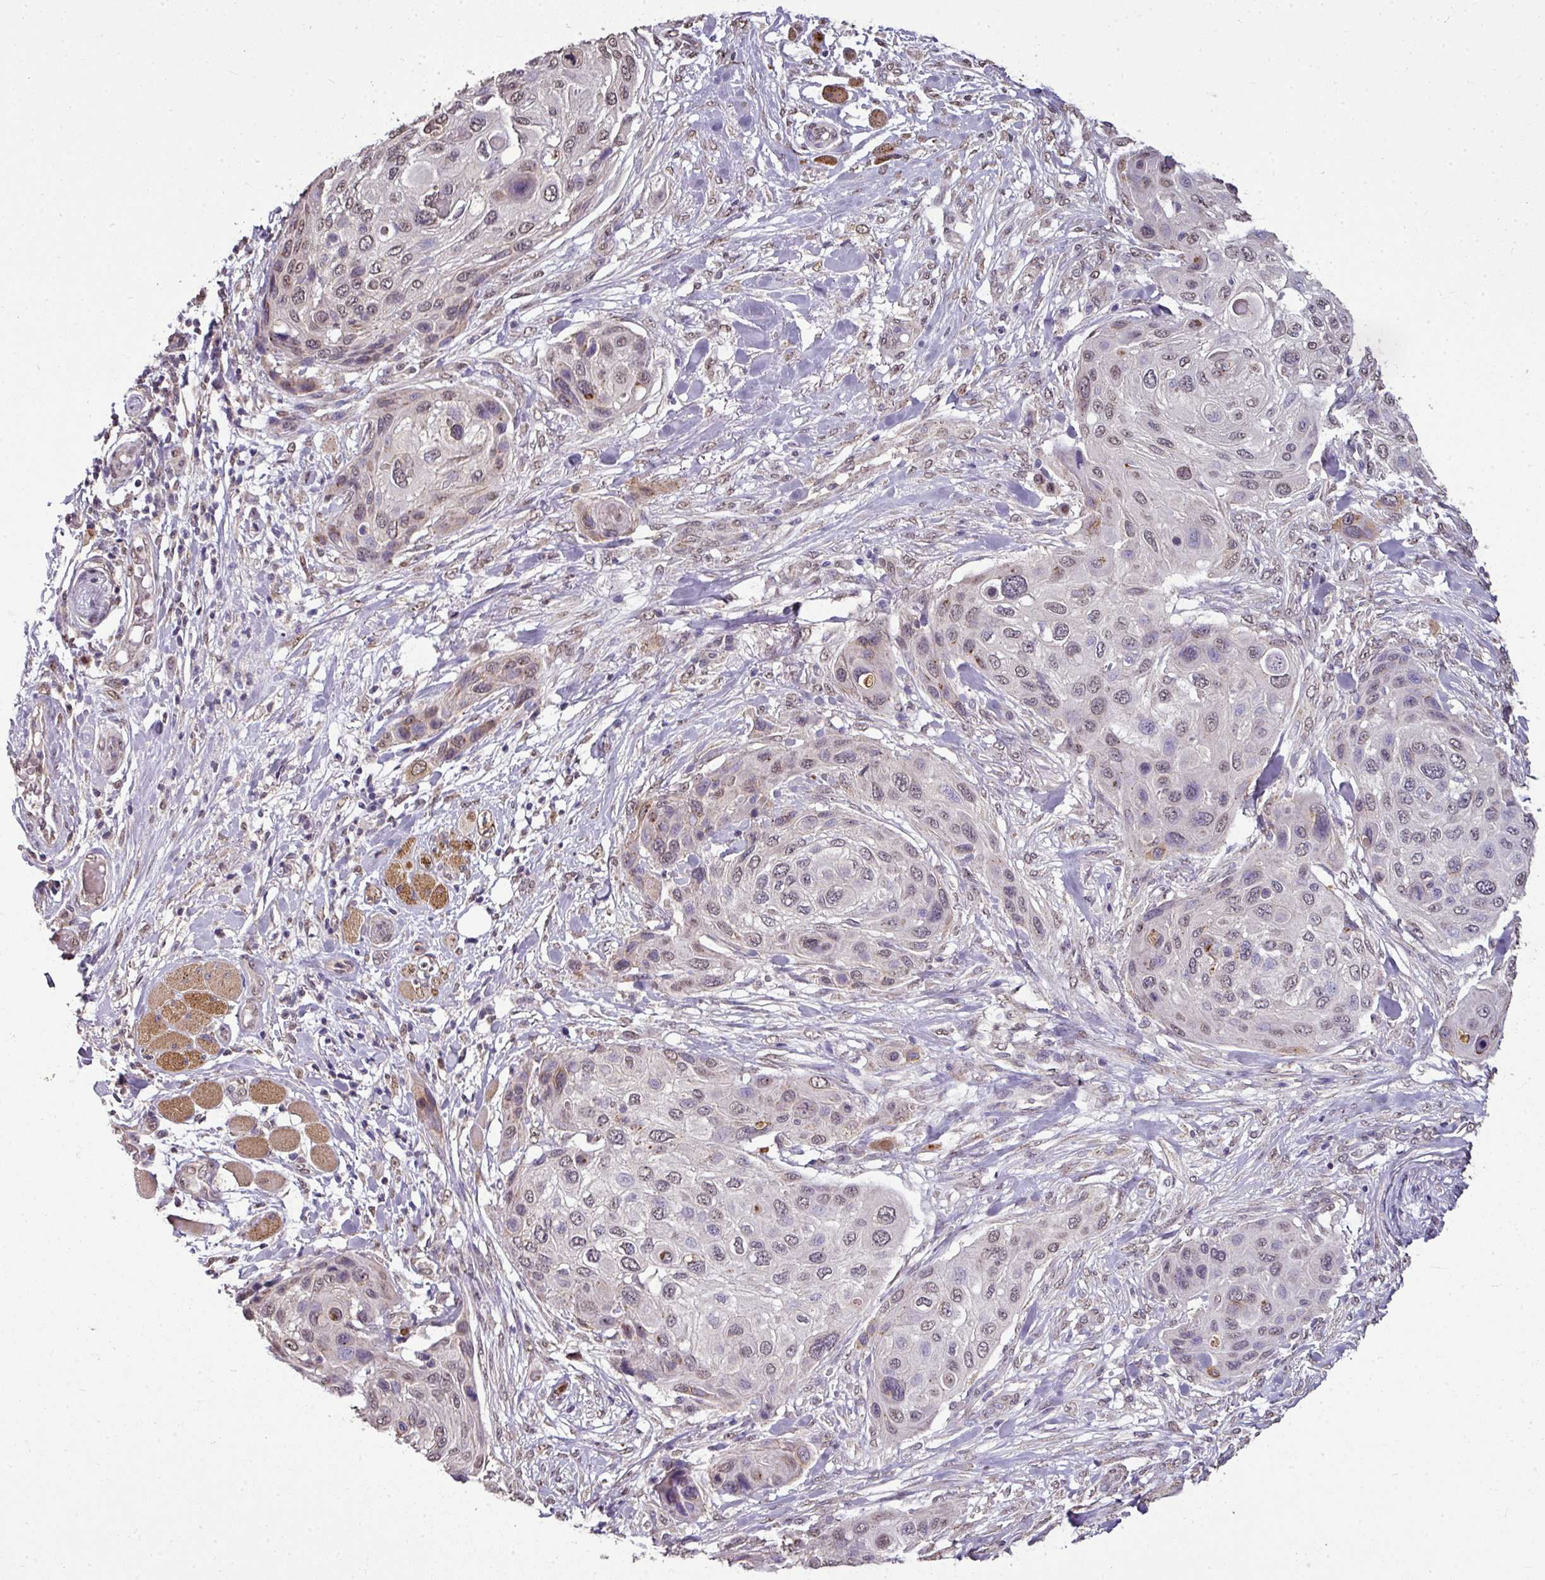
{"staining": {"intensity": "weak", "quantity": "25%-75%", "location": "nuclear"}, "tissue": "skin cancer", "cell_type": "Tumor cells", "image_type": "cancer", "snomed": [{"axis": "morphology", "description": "Squamous cell carcinoma, NOS"}, {"axis": "topography", "description": "Skin"}], "caption": "Brown immunohistochemical staining in skin cancer (squamous cell carcinoma) shows weak nuclear positivity in approximately 25%-75% of tumor cells.", "gene": "JPH2", "patient": {"sex": "female", "age": 87}}